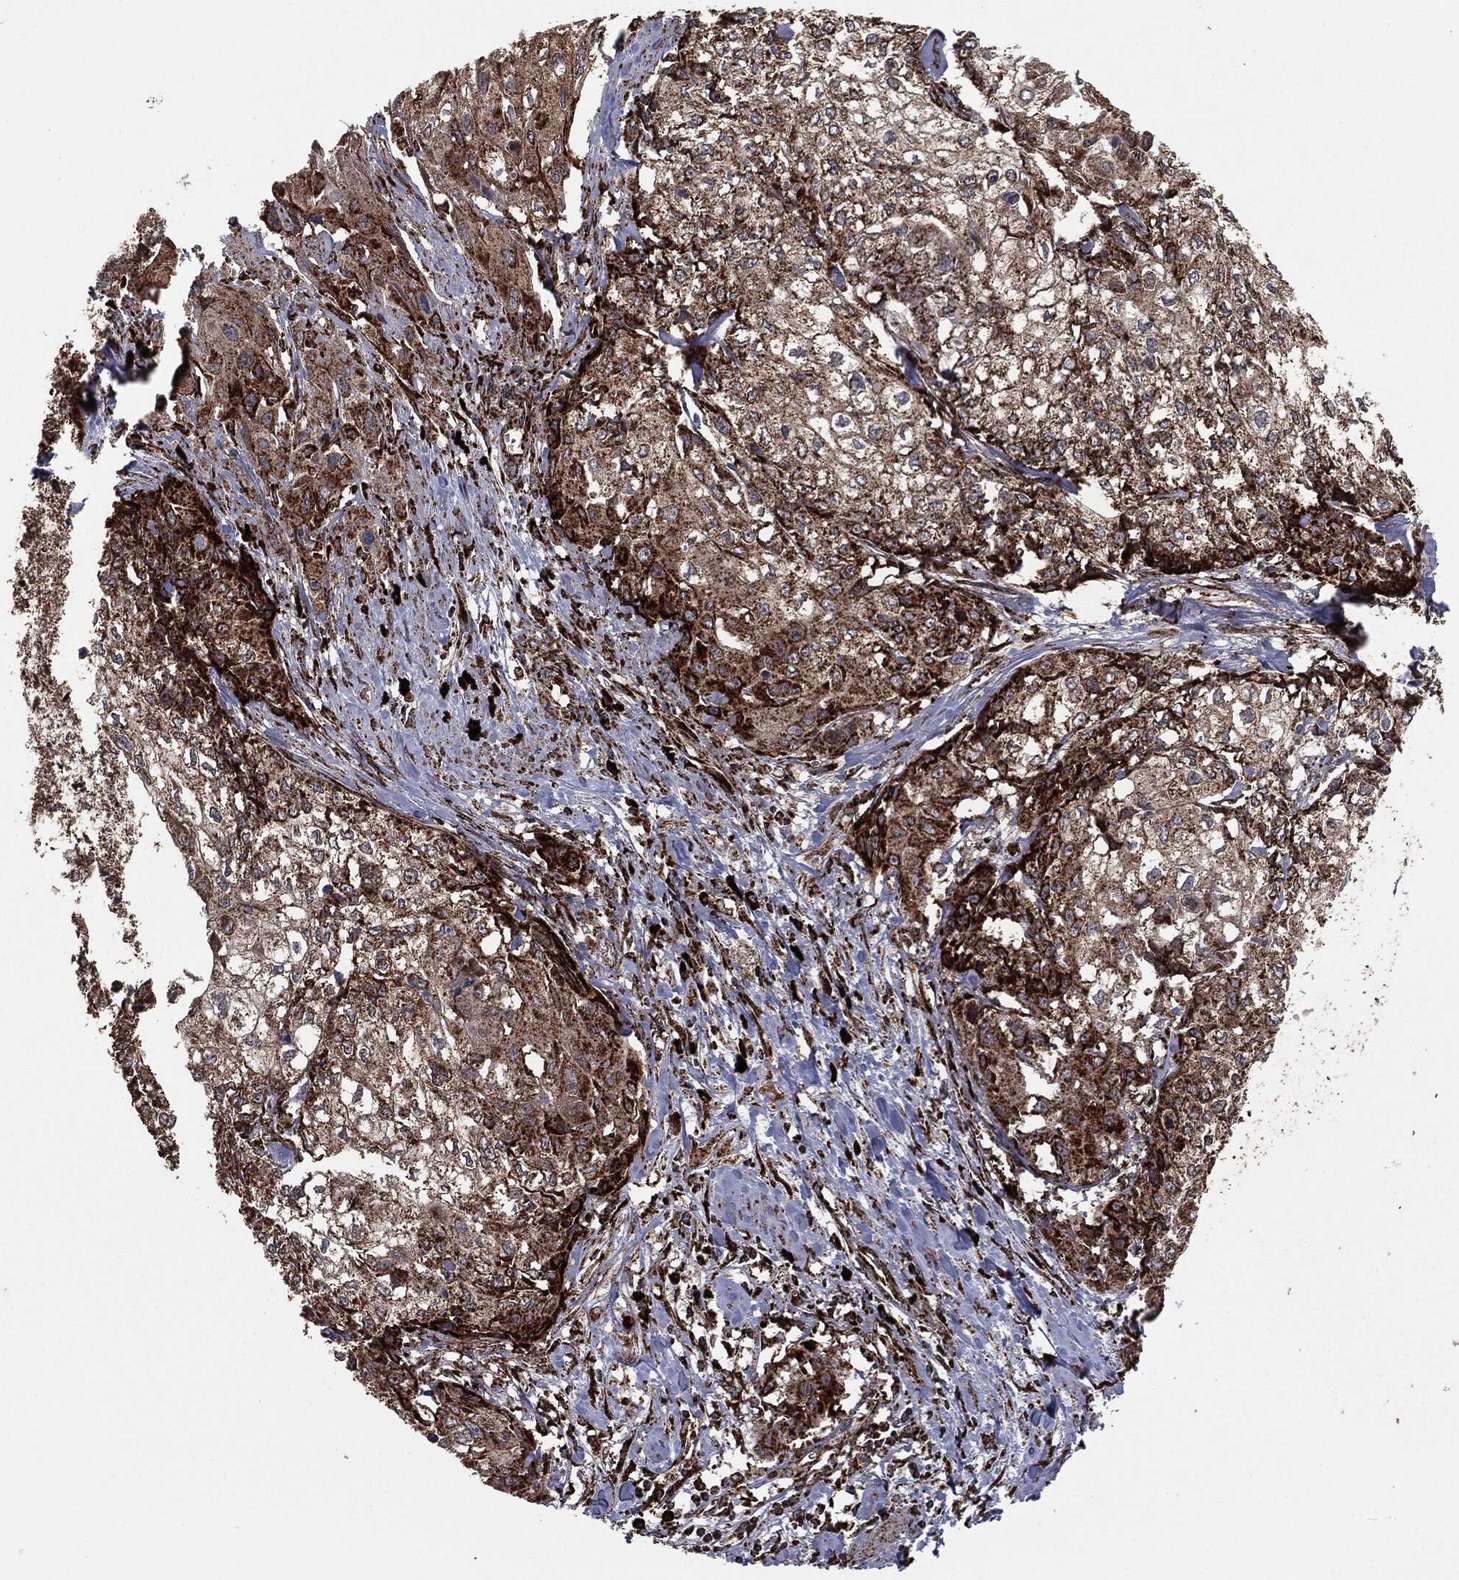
{"staining": {"intensity": "strong", "quantity": ">75%", "location": "cytoplasmic/membranous"}, "tissue": "cervical cancer", "cell_type": "Tumor cells", "image_type": "cancer", "snomed": [{"axis": "morphology", "description": "Squamous cell carcinoma, NOS"}, {"axis": "topography", "description": "Cervix"}], "caption": "A micrograph of human squamous cell carcinoma (cervical) stained for a protein shows strong cytoplasmic/membranous brown staining in tumor cells.", "gene": "MAP2K1", "patient": {"sex": "female", "age": 58}}